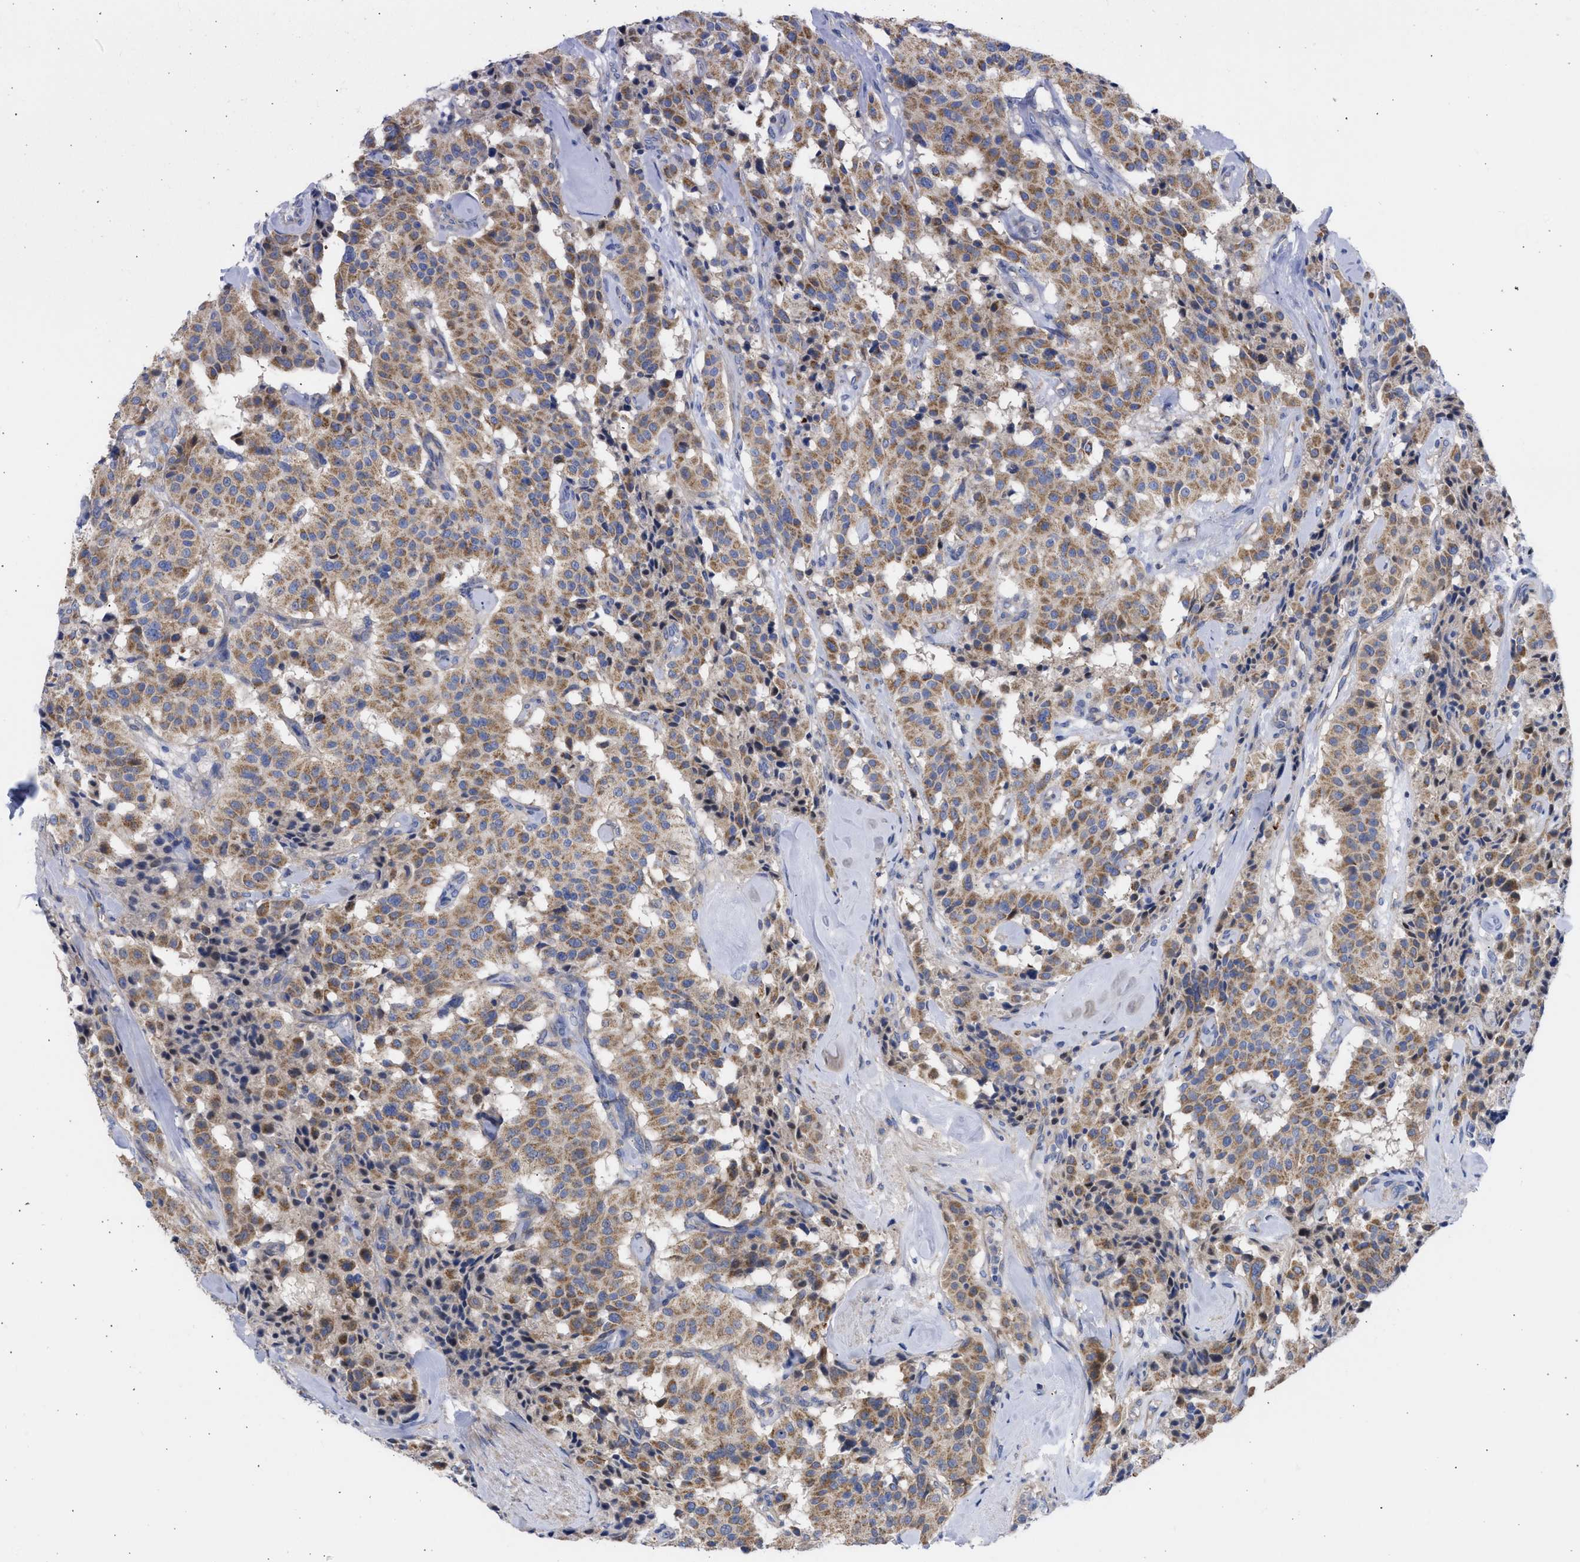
{"staining": {"intensity": "moderate", "quantity": ">75%", "location": "cytoplasmic/membranous"}, "tissue": "carcinoid", "cell_type": "Tumor cells", "image_type": "cancer", "snomed": [{"axis": "morphology", "description": "Carcinoid, malignant, NOS"}, {"axis": "topography", "description": "Lung"}], "caption": "Immunohistochemical staining of human carcinoid (malignant) exhibits medium levels of moderate cytoplasmic/membranous protein positivity in approximately >75% of tumor cells.", "gene": "BTG3", "patient": {"sex": "male", "age": 30}}